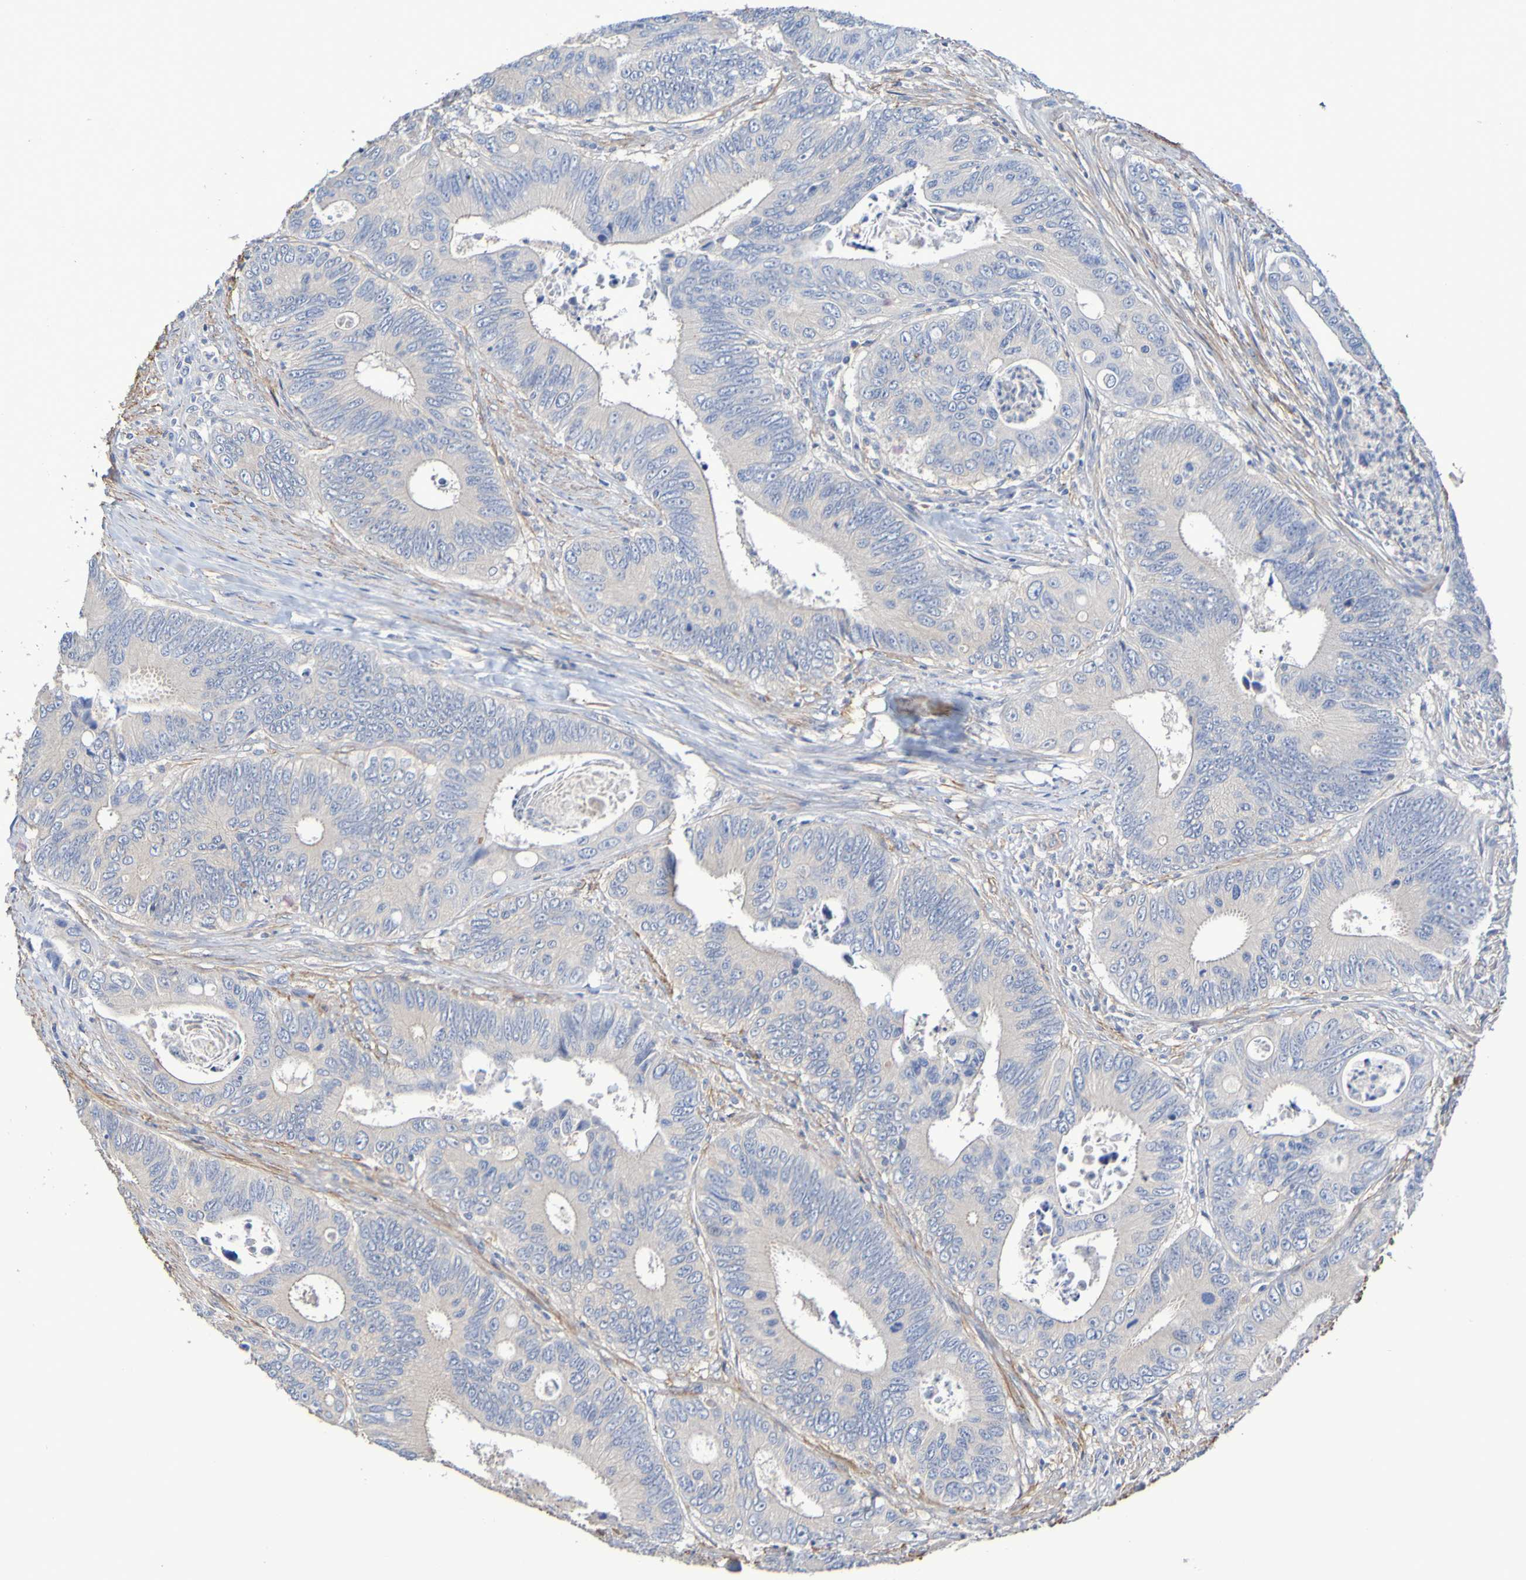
{"staining": {"intensity": "weak", "quantity": ">75%", "location": "cytoplasmic/membranous"}, "tissue": "colorectal cancer", "cell_type": "Tumor cells", "image_type": "cancer", "snomed": [{"axis": "morphology", "description": "Inflammation, NOS"}, {"axis": "morphology", "description": "Adenocarcinoma, NOS"}, {"axis": "topography", "description": "Colon"}], "caption": "Protein expression by IHC exhibits weak cytoplasmic/membranous positivity in approximately >75% of tumor cells in colorectal cancer (adenocarcinoma).", "gene": "SRPRB", "patient": {"sex": "male", "age": 72}}